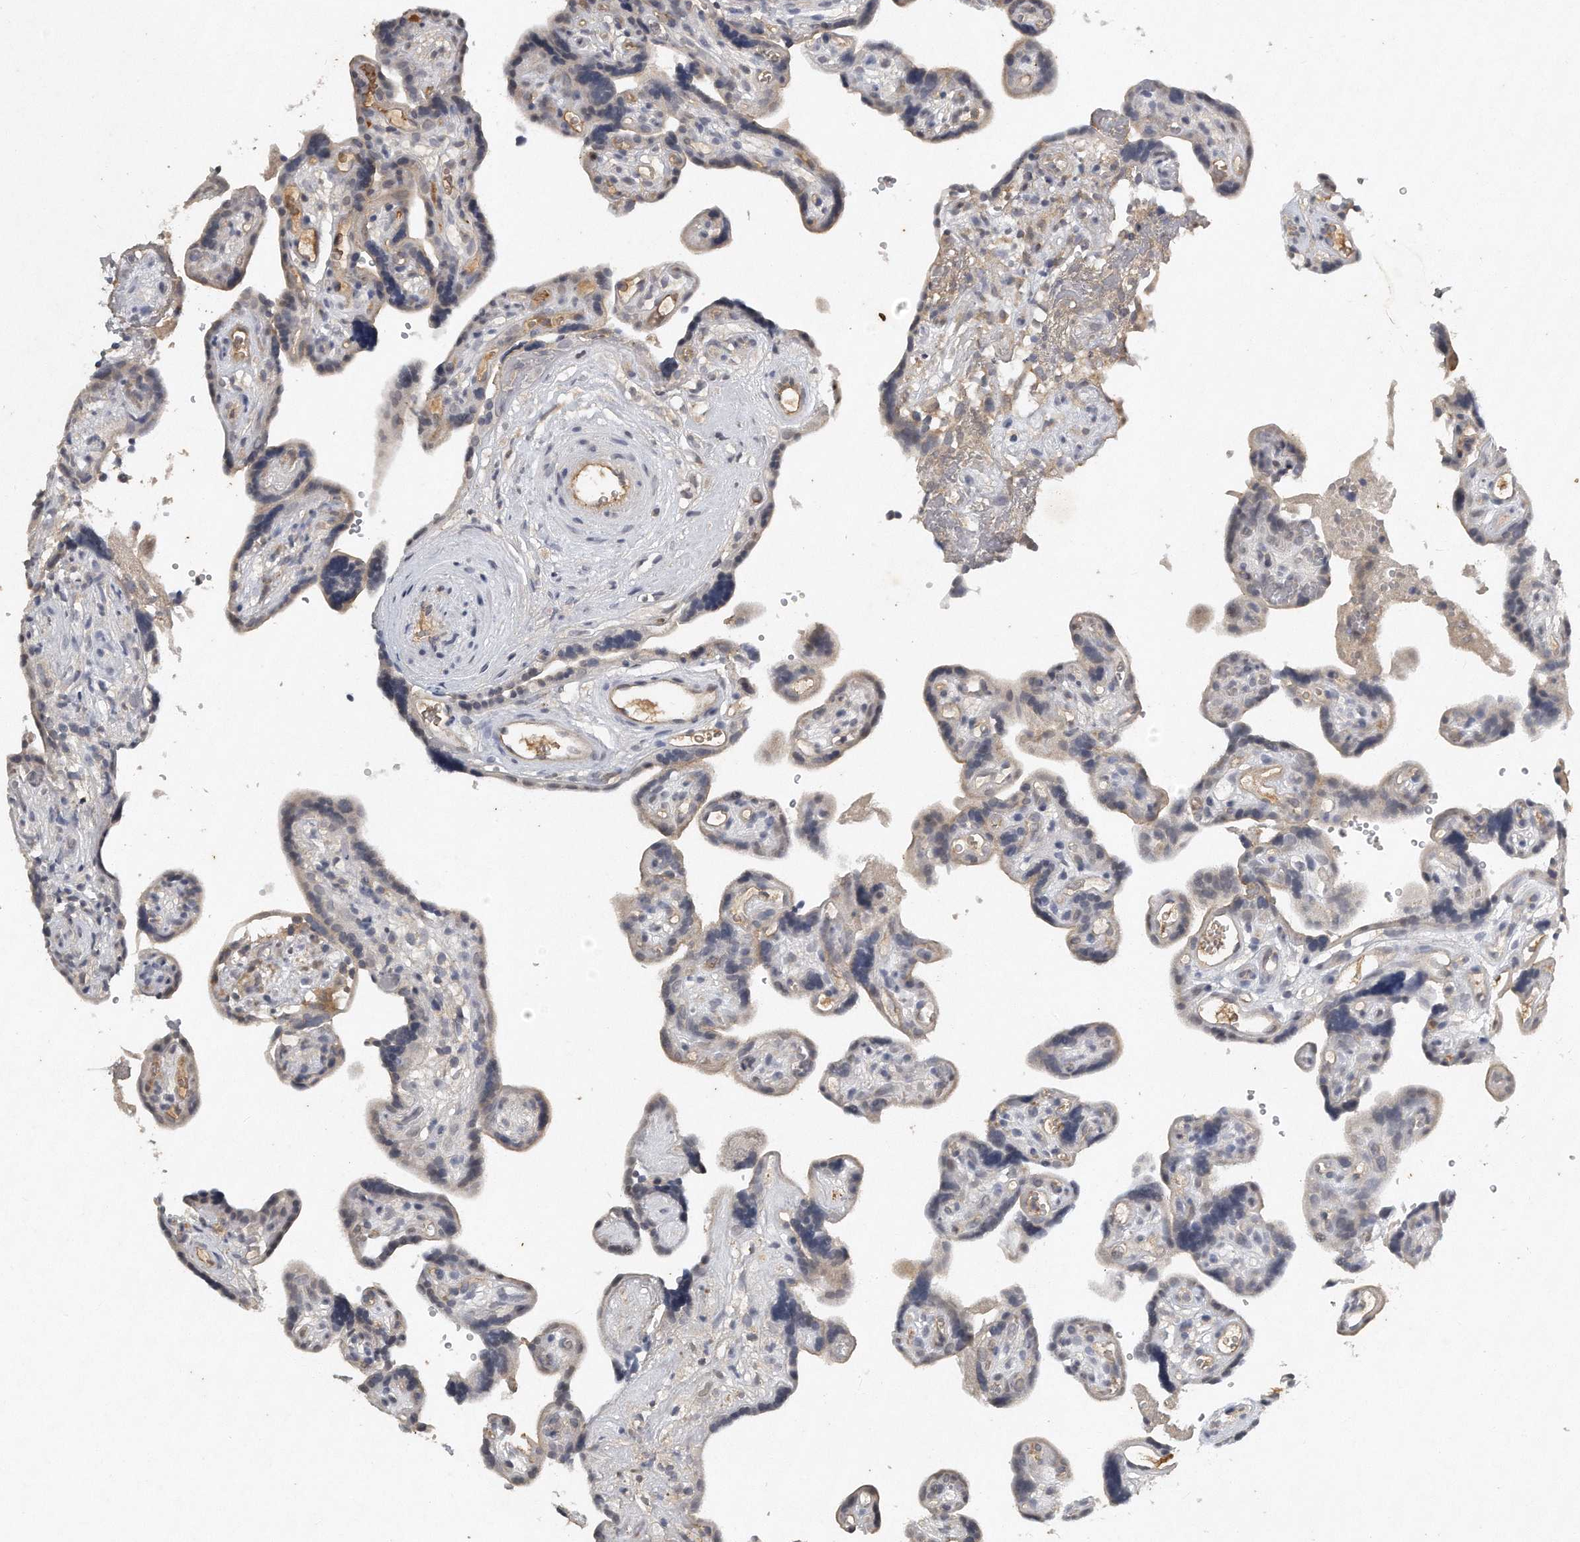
{"staining": {"intensity": "weak", "quantity": "<25%", "location": "cytoplasmic/membranous"}, "tissue": "placenta", "cell_type": "Decidual cells", "image_type": "normal", "snomed": [{"axis": "morphology", "description": "Normal tissue, NOS"}, {"axis": "topography", "description": "Placenta"}], "caption": "Placenta was stained to show a protein in brown. There is no significant expression in decidual cells. (DAB IHC, high magnification).", "gene": "CAMK1", "patient": {"sex": "female", "age": 30}}